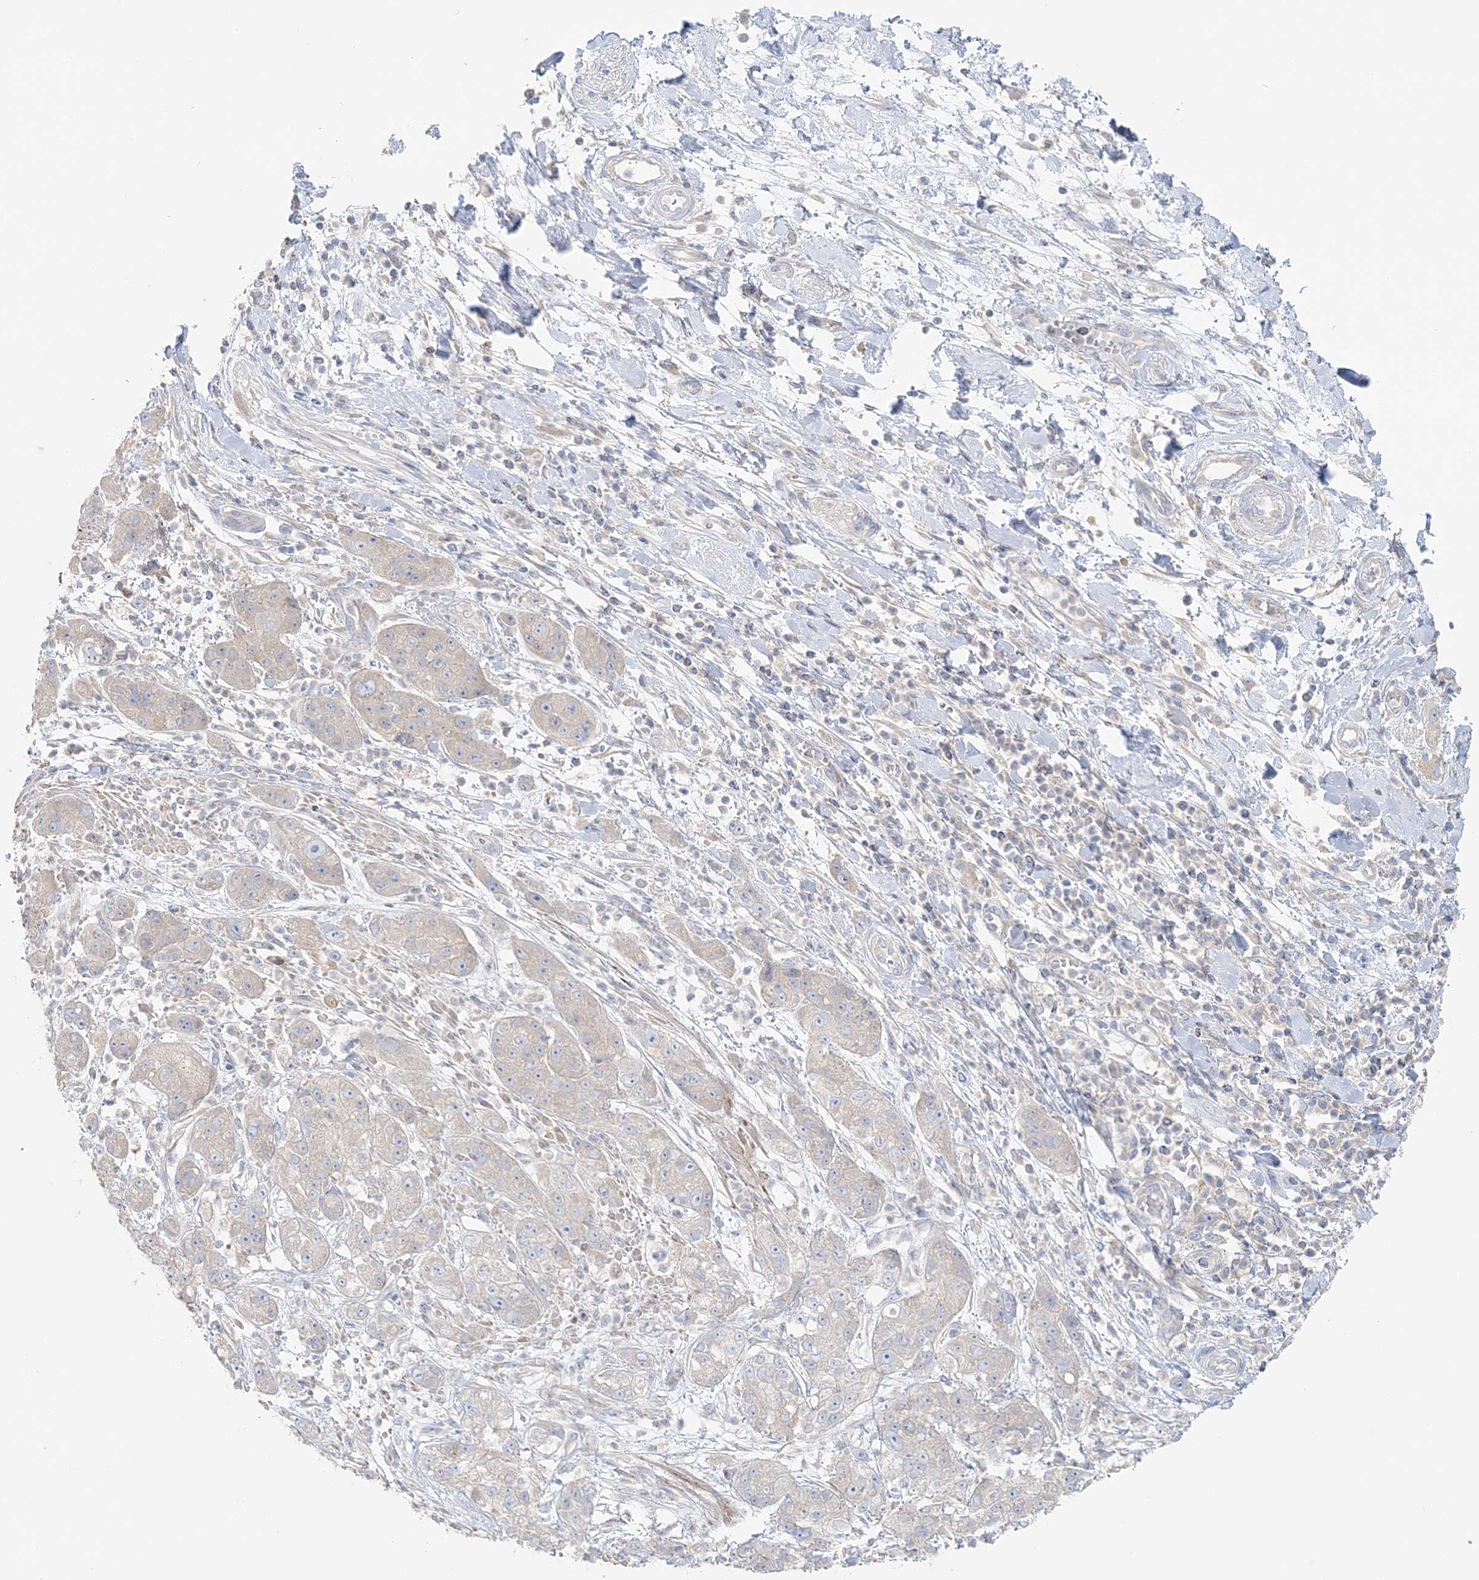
{"staining": {"intensity": "negative", "quantity": "none", "location": "none"}, "tissue": "pancreatic cancer", "cell_type": "Tumor cells", "image_type": "cancer", "snomed": [{"axis": "morphology", "description": "Adenocarcinoma, NOS"}, {"axis": "topography", "description": "Pancreas"}], "caption": "Human pancreatic cancer stained for a protein using IHC demonstrates no positivity in tumor cells.", "gene": "TBC1D5", "patient": {"sex": "female", "age": 78}}